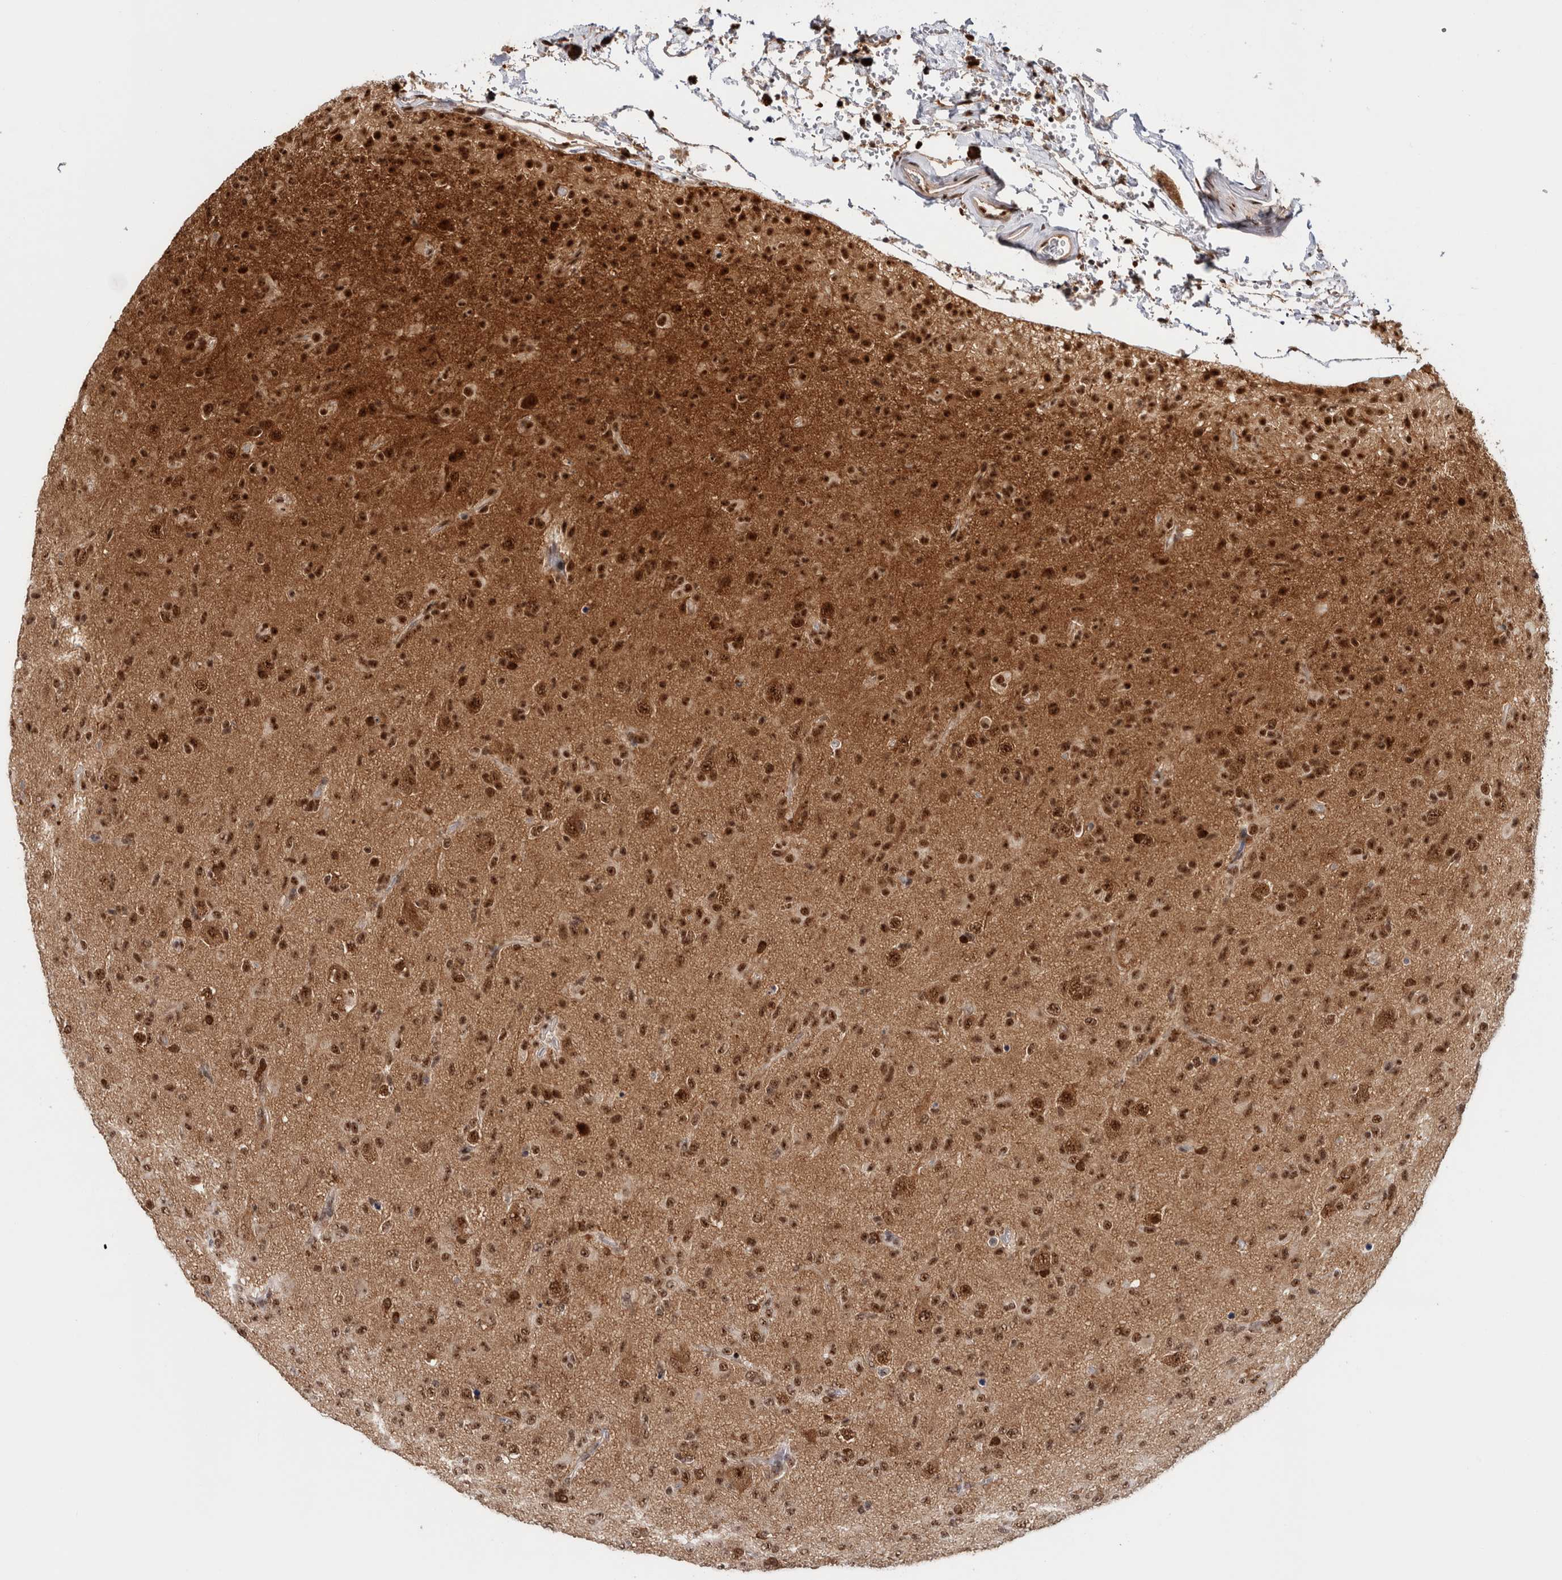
{"staining": {"intensity": "strong", "quantity": ">75%", "location": "nuclear"}, "tissue": "glioma", "cell_type": "Tumor cells", "image_type": "cancer", "snomed": [{"axis": "morphology", "description": "Glioma, malignant, Low grade"}, {"axis": "topography", "description": "Brain"}], "caption": "Glioma stained with a brown dye exhibits strong nuclear positive expression in approximately >75% of tumor cells.", "gene": "MKNK1", "patient": {"sex": "male", "age": 65}}